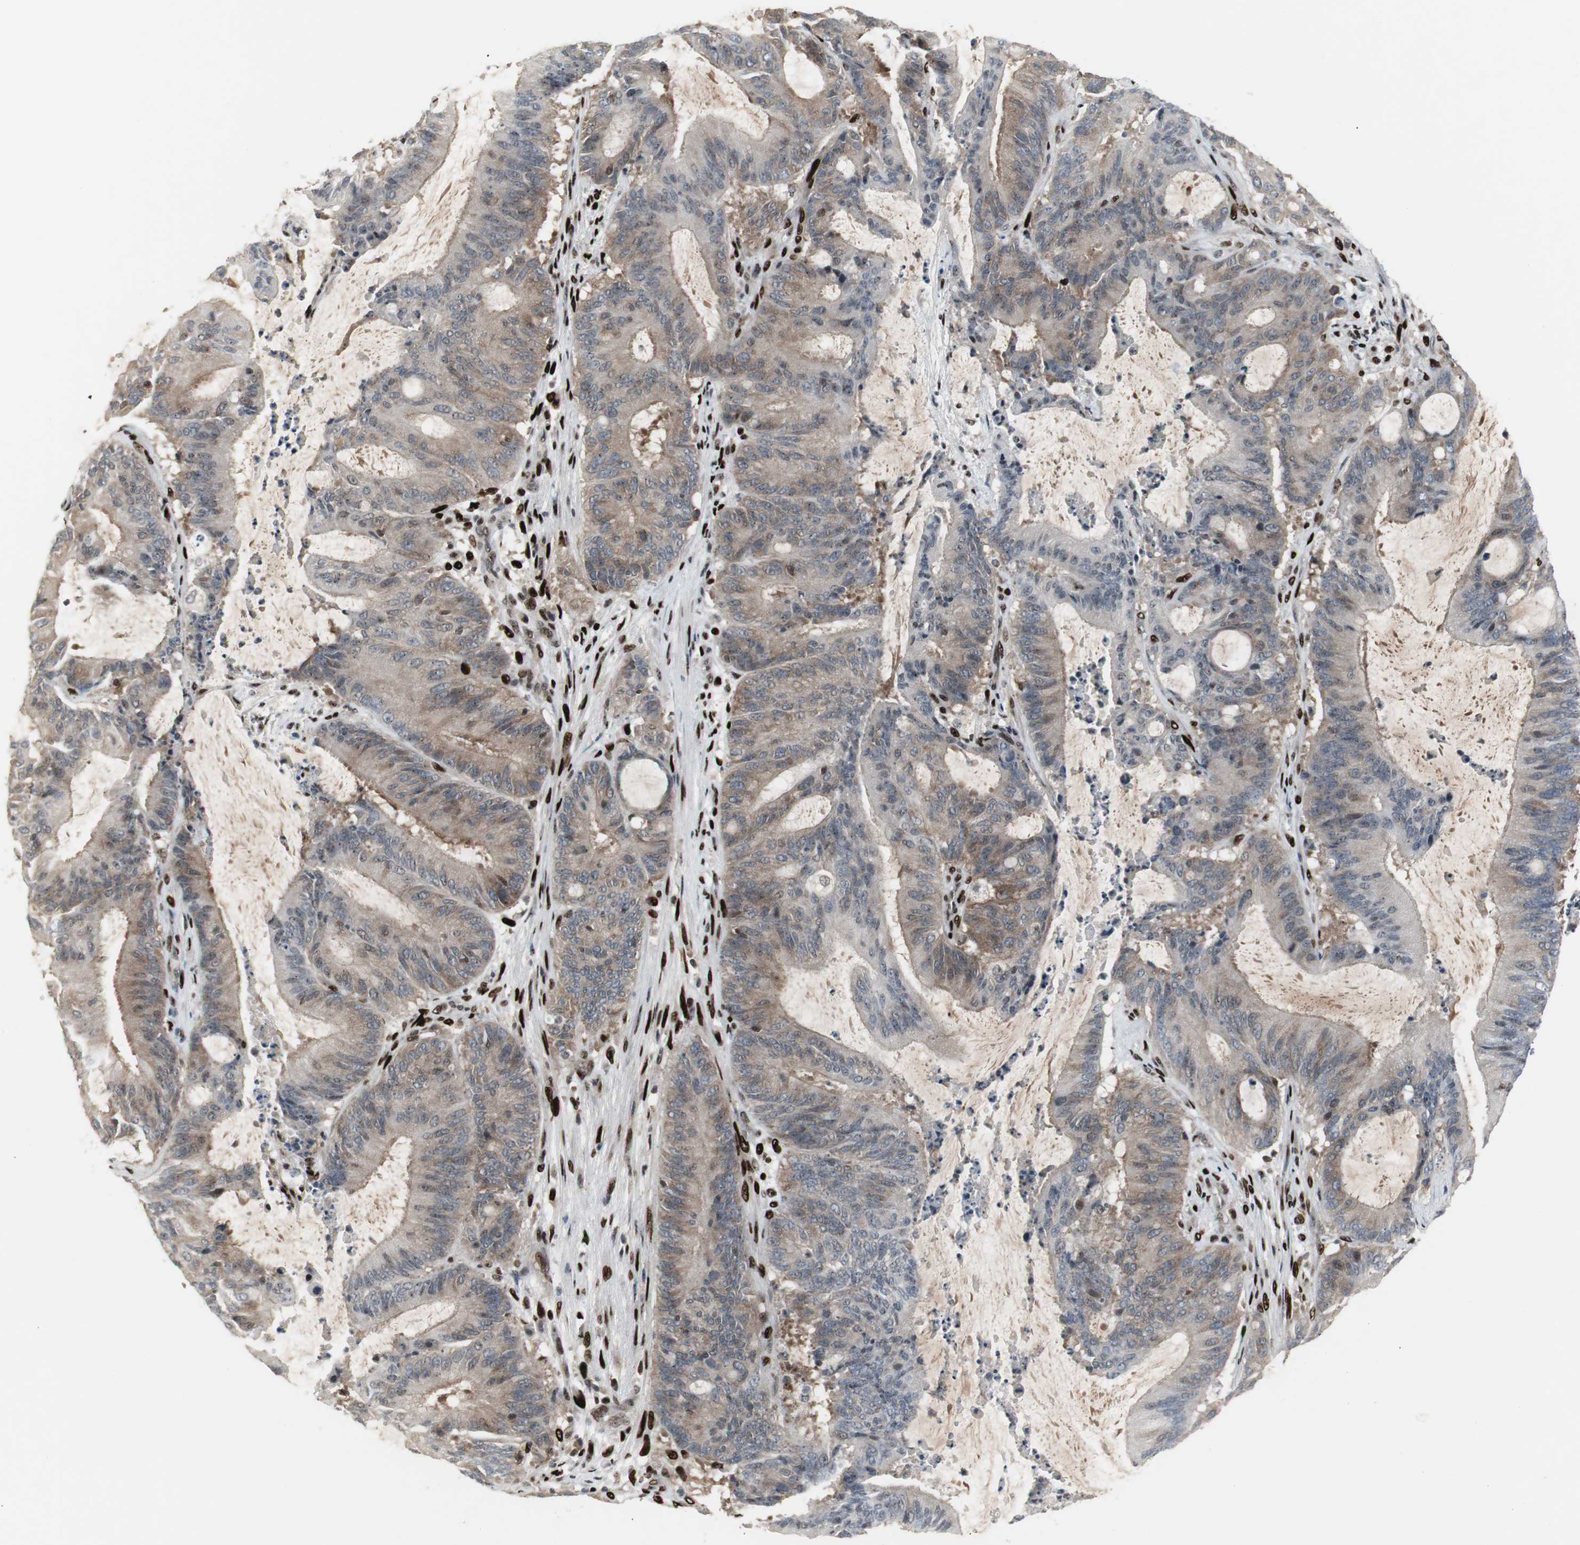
{"staining": {"intensity": "strong", "quantity": "25%-75%", "location": "cytoplasmic/membranous,nuclear"}, "tissue": "liver cancer", "cell_type": "Tumor cells", "image_type": "cancer", "snomed": [{"axis": "morphology", "description": "Cholangiocarcinoma"}, {"axis": "topography", "description": "Liver"}], "caption": "Protein staining of liver cancer (cholangiocarcinoma) tissue exhibits strong cytoplasmic/membranous and nuclear staining in about 25%-75% of tumor cells.", "gene": "GRK2", "patient": {"sex": "female", "age": 73}}